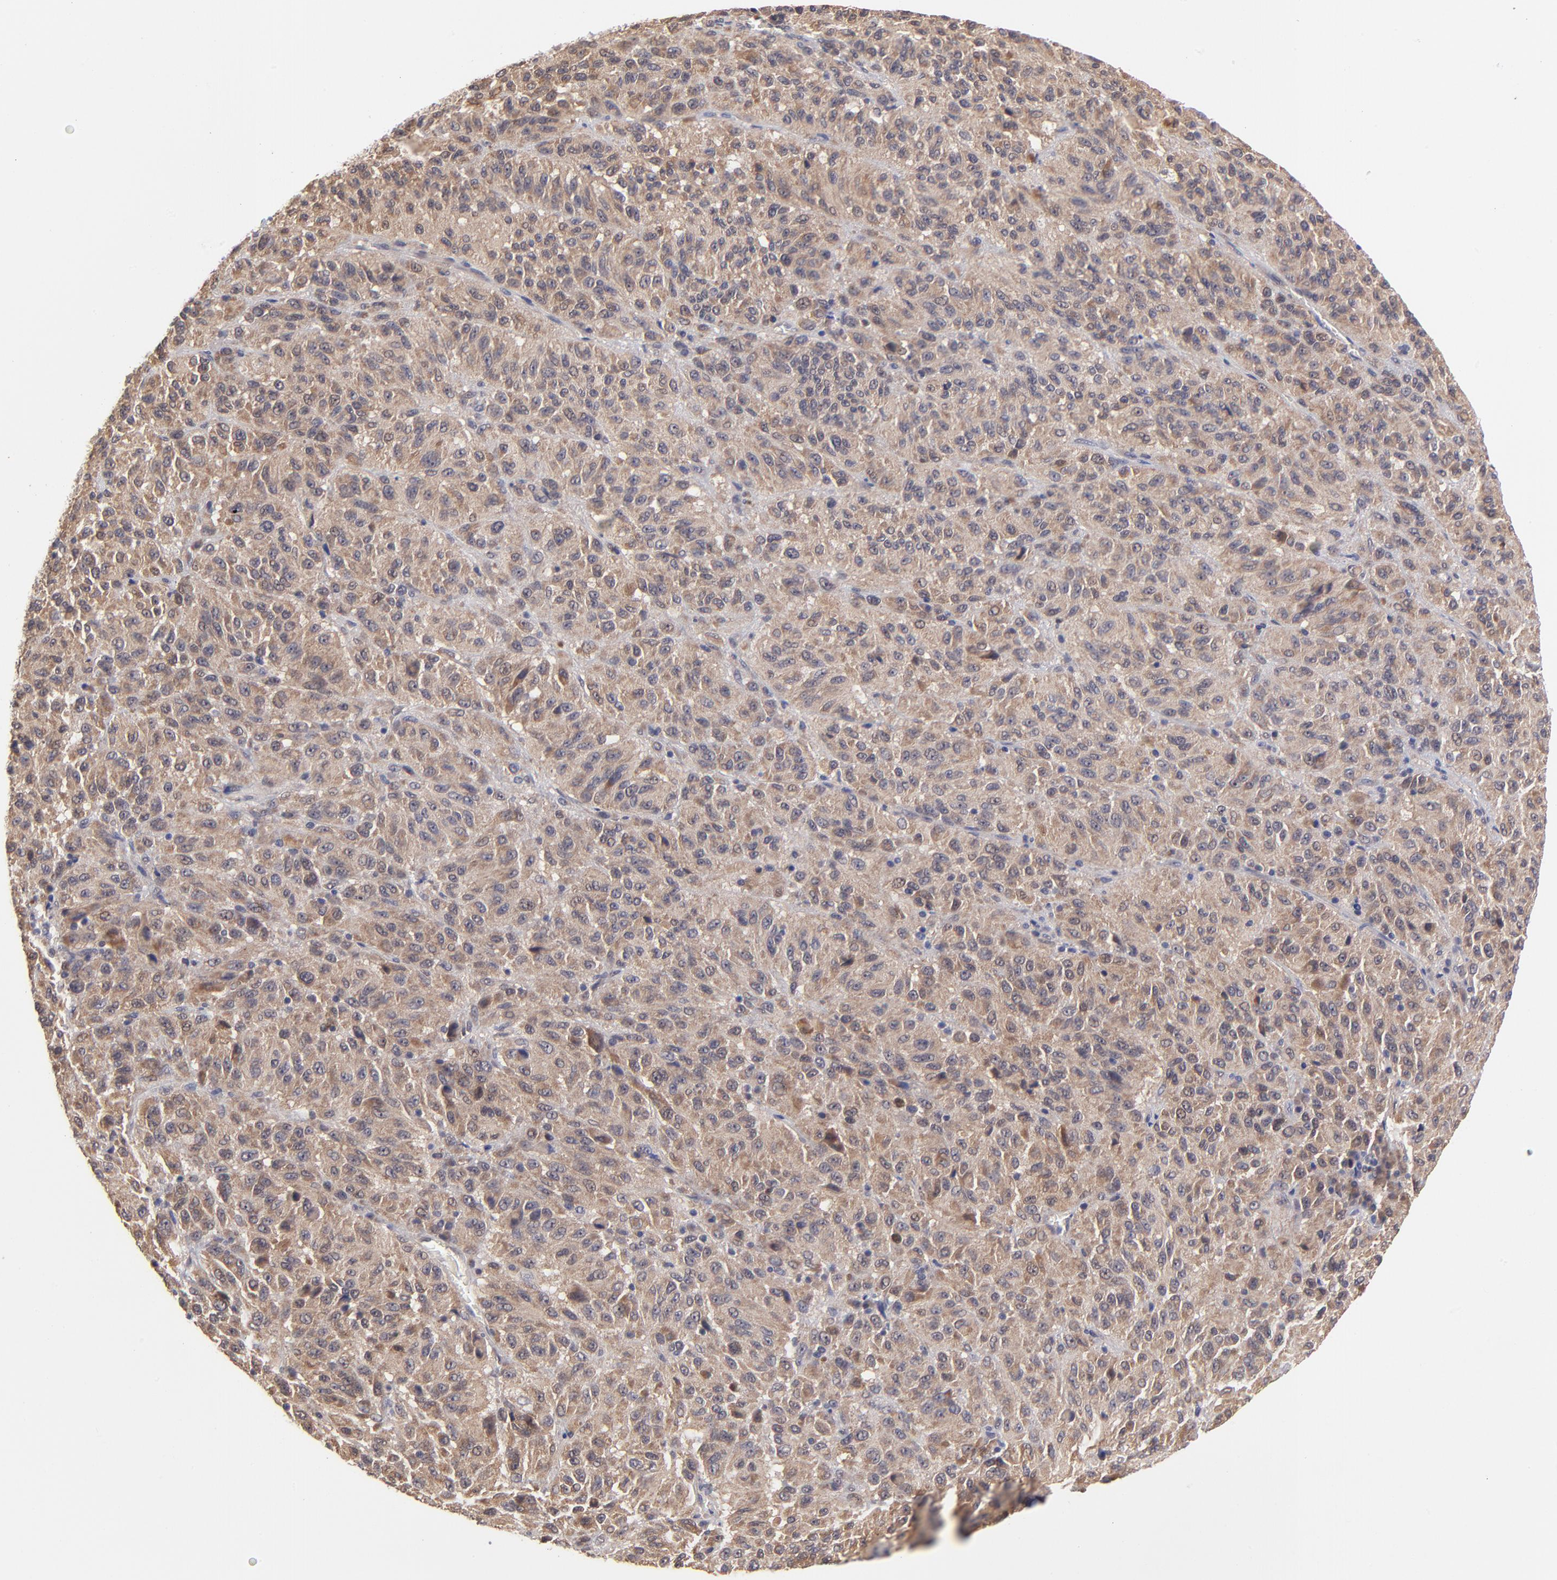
{"staining": {"intensity": "moderate", "quantity": ">75%", "location": "cytoplasmic/membranous"}, "tissue": "melanoma", "cell_type": "Tumor cells", "image_type": "cancer", "snomed": [{"axis": "morphology", "description": "Malignant melanoma, Metastatic site"}, {"axis": "topography", "description": "Lung"}], "caption": "DAB (3,3'-diaminobenzidine) immunohistochemical staining of human malignant melanoma (metastatic site) demonstrates moderate cytoplasmic/membranous protein positivity in approximately >75% of tumor cells.", "gene": "UBE2H", "patient": {"sex": "male", "age": 64}}